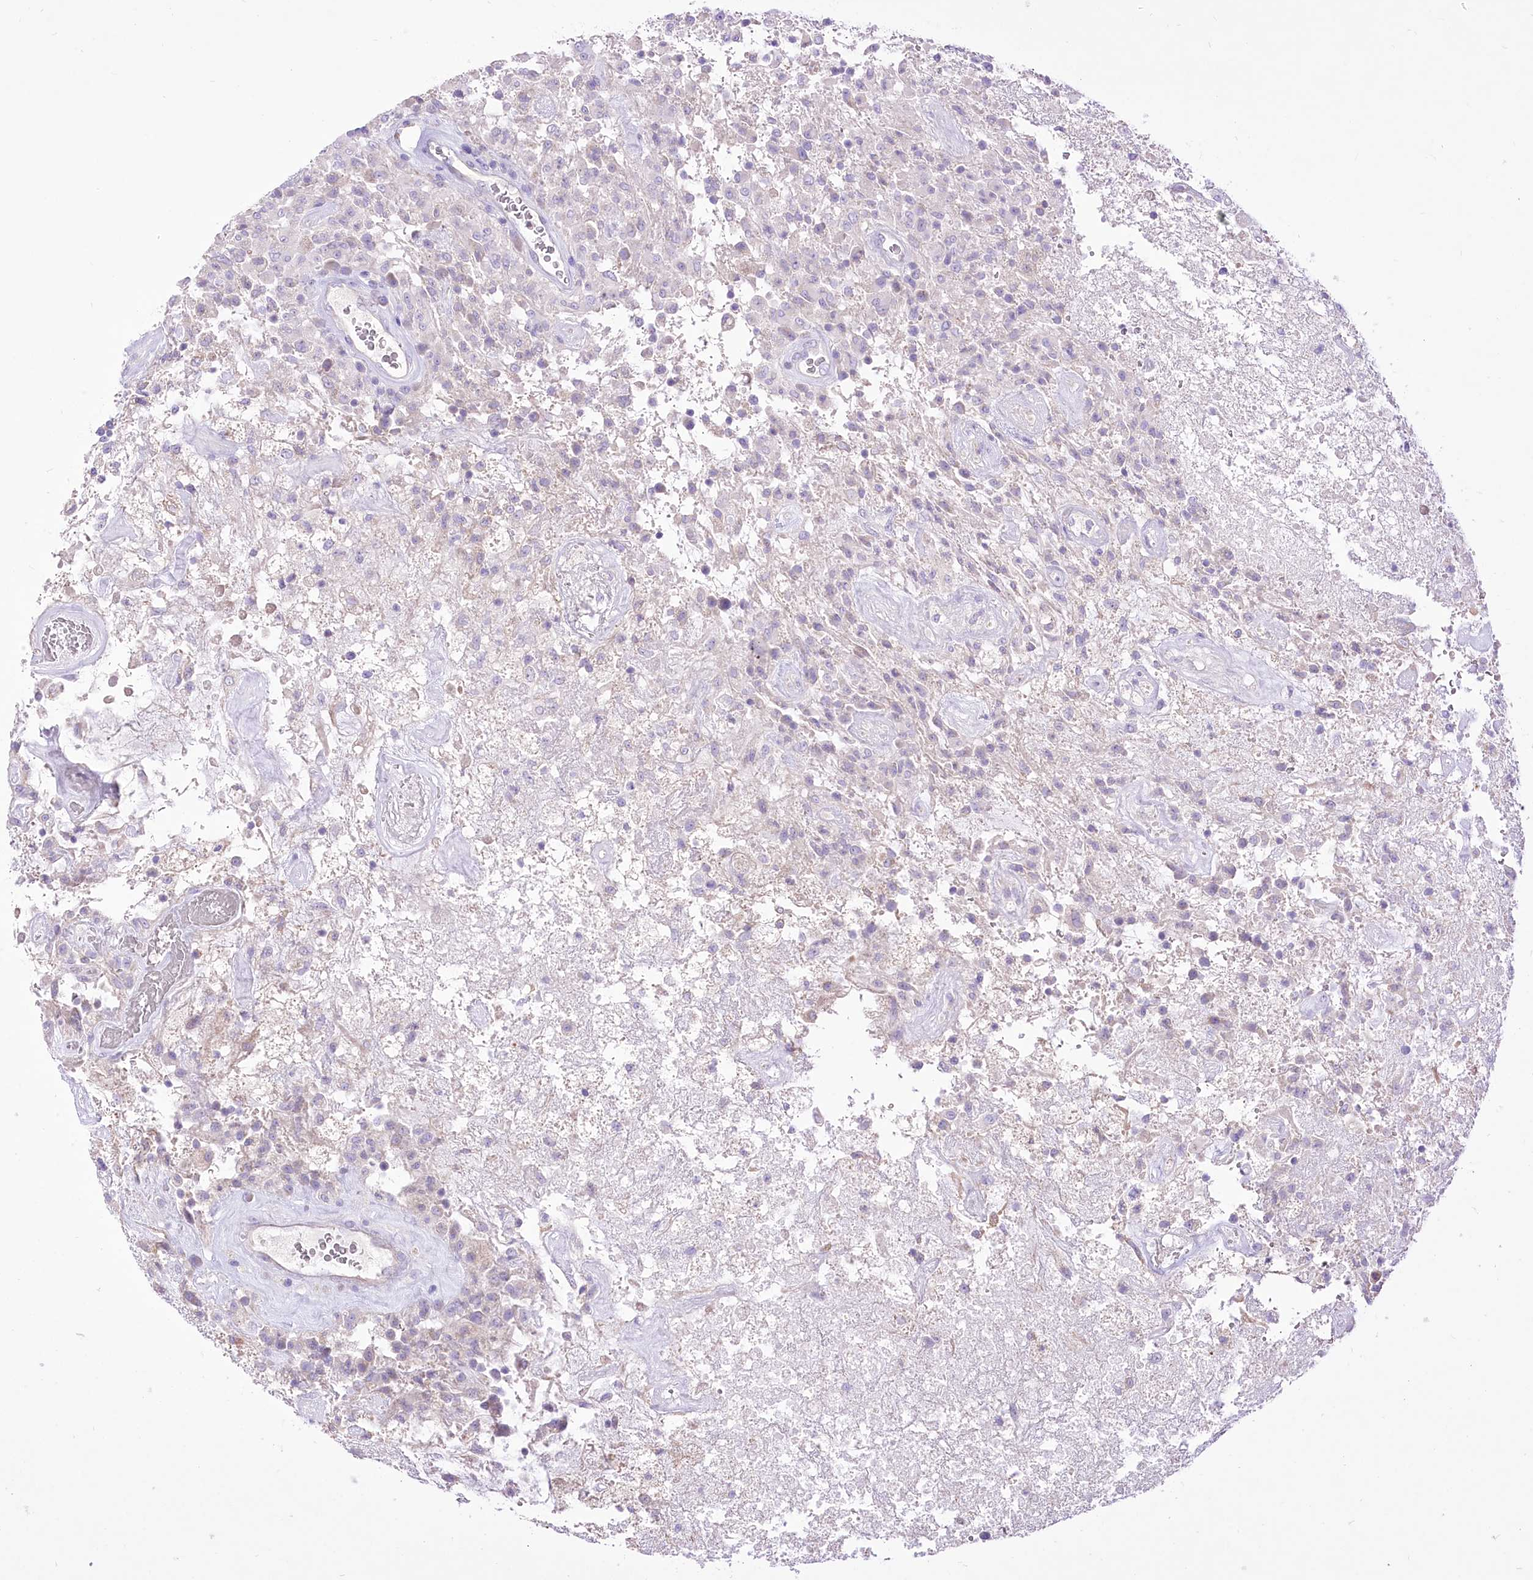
{"staining": {"intensity": "negative", "quantity": "none", "location": "none"}, "tissue": "glioma", "cell_type": "Tumor cells", "image_type": "cancer", "snomed": [{"axis": "morphology", "description": "Glioma, malignant, High grade"}, {"axis": "topography", "description": "Brain"}], "caption": "Immunohistochemistry photomicrograph of neoplastic tissue: human glioma stained with DAB (3,3'-diaminobenzidine) displays no significant protein expression in tumor cells. (DAB (3,3'-diaminobenzidine) IHC, high magnification).", "gene": "HELT", "patient": {"sex": "female", "age": 57}}